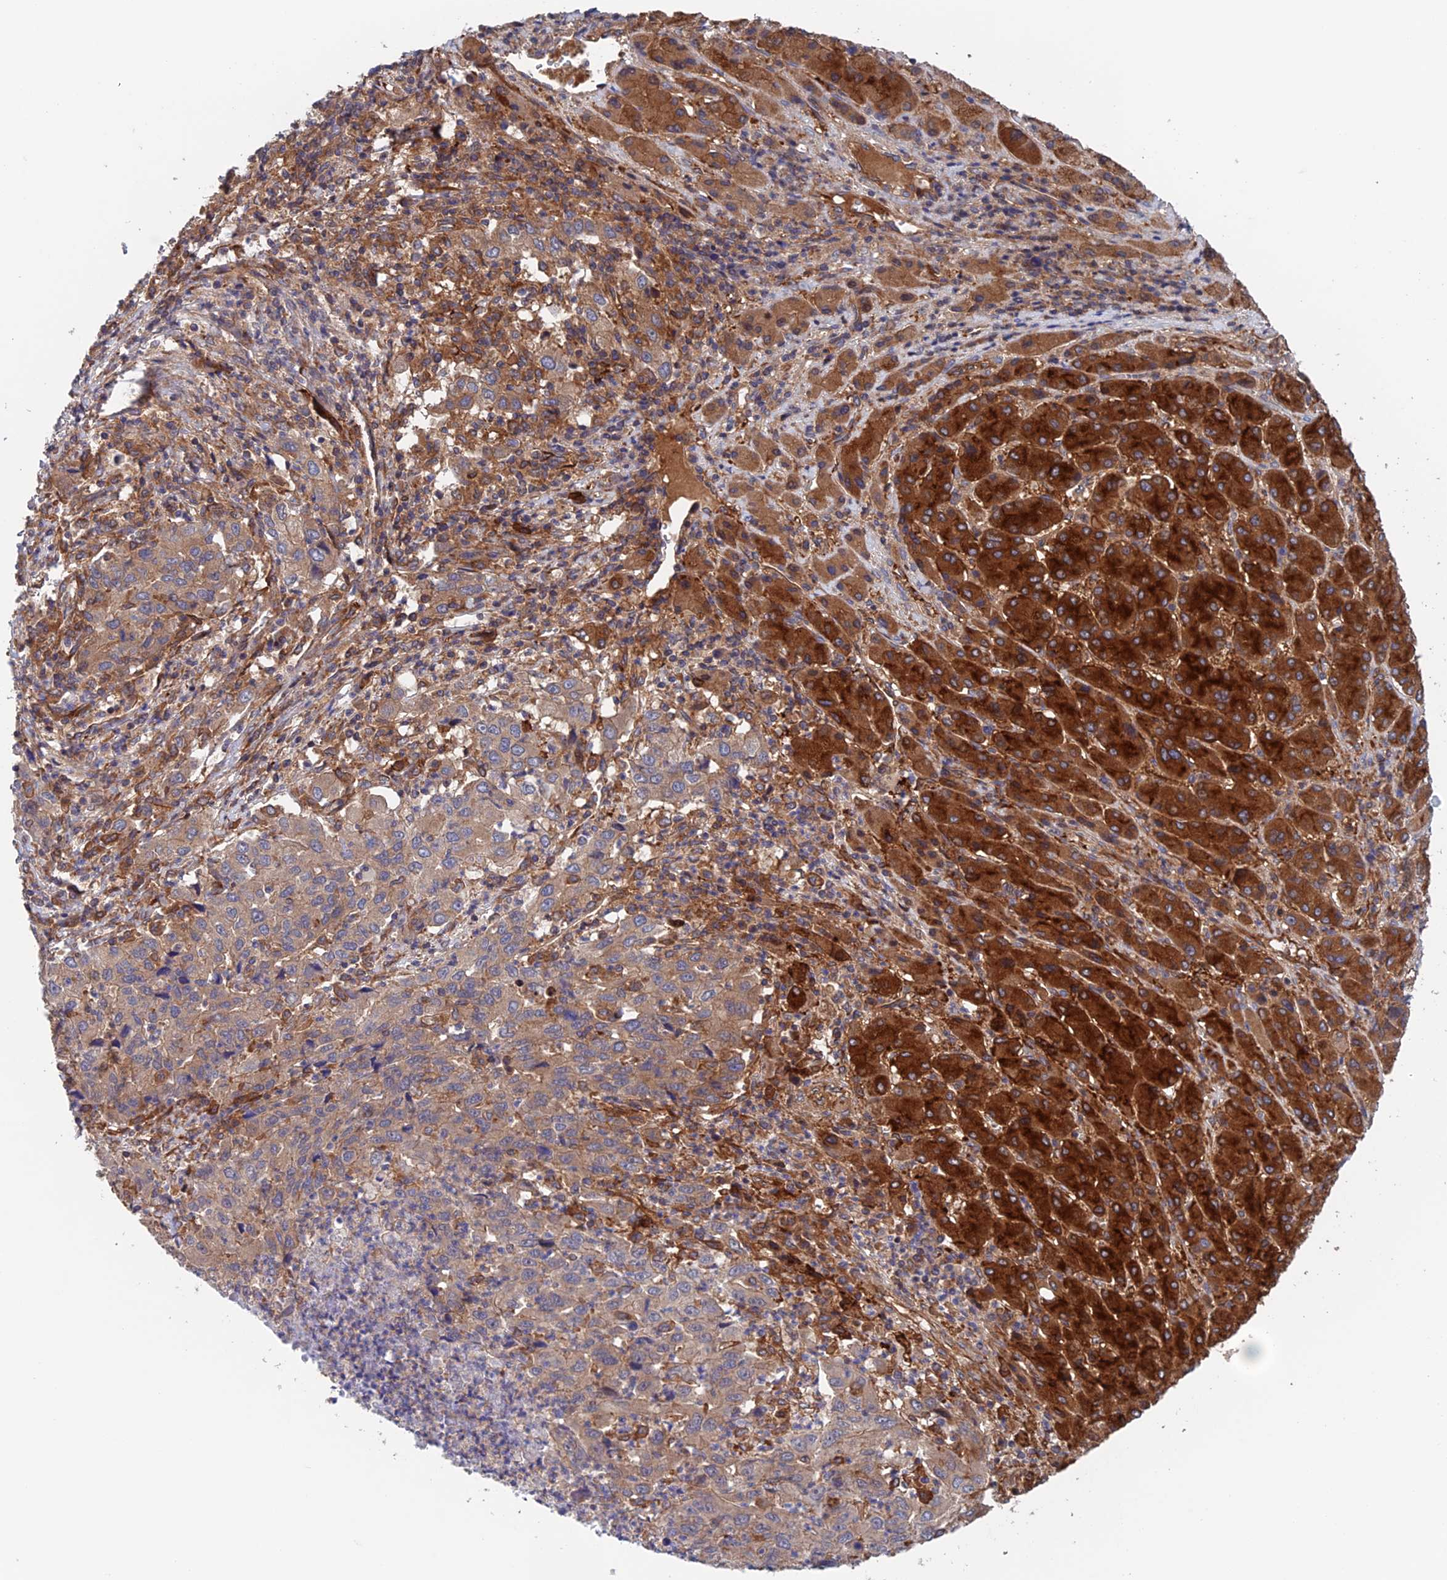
{"staining": {"intensity": "weak", "quantity": "25%-75%", "location": "cytoplasmic/membranous"}, "tissue": "liver cancer", "cell_type": "Tumor cells", "image_type": "cancer", "snomed": [{"axis": "morphology", "description": "Carcinoma, Hepatocellular, NOS"}, {"axis": "topography", "description": "Liver"}], "caption": "Immunohistochemical staining of human liver cancer reveals weak cytoplasmic/membranous protein expression in about 25%-75% of tumor cells. (DAB (3,3'-diaminobenzidine) = brown stain, brightfield microscopy at high magnification).", "gene": "NUDT16L1", "patient": {"sex": "male", "age": 63}}